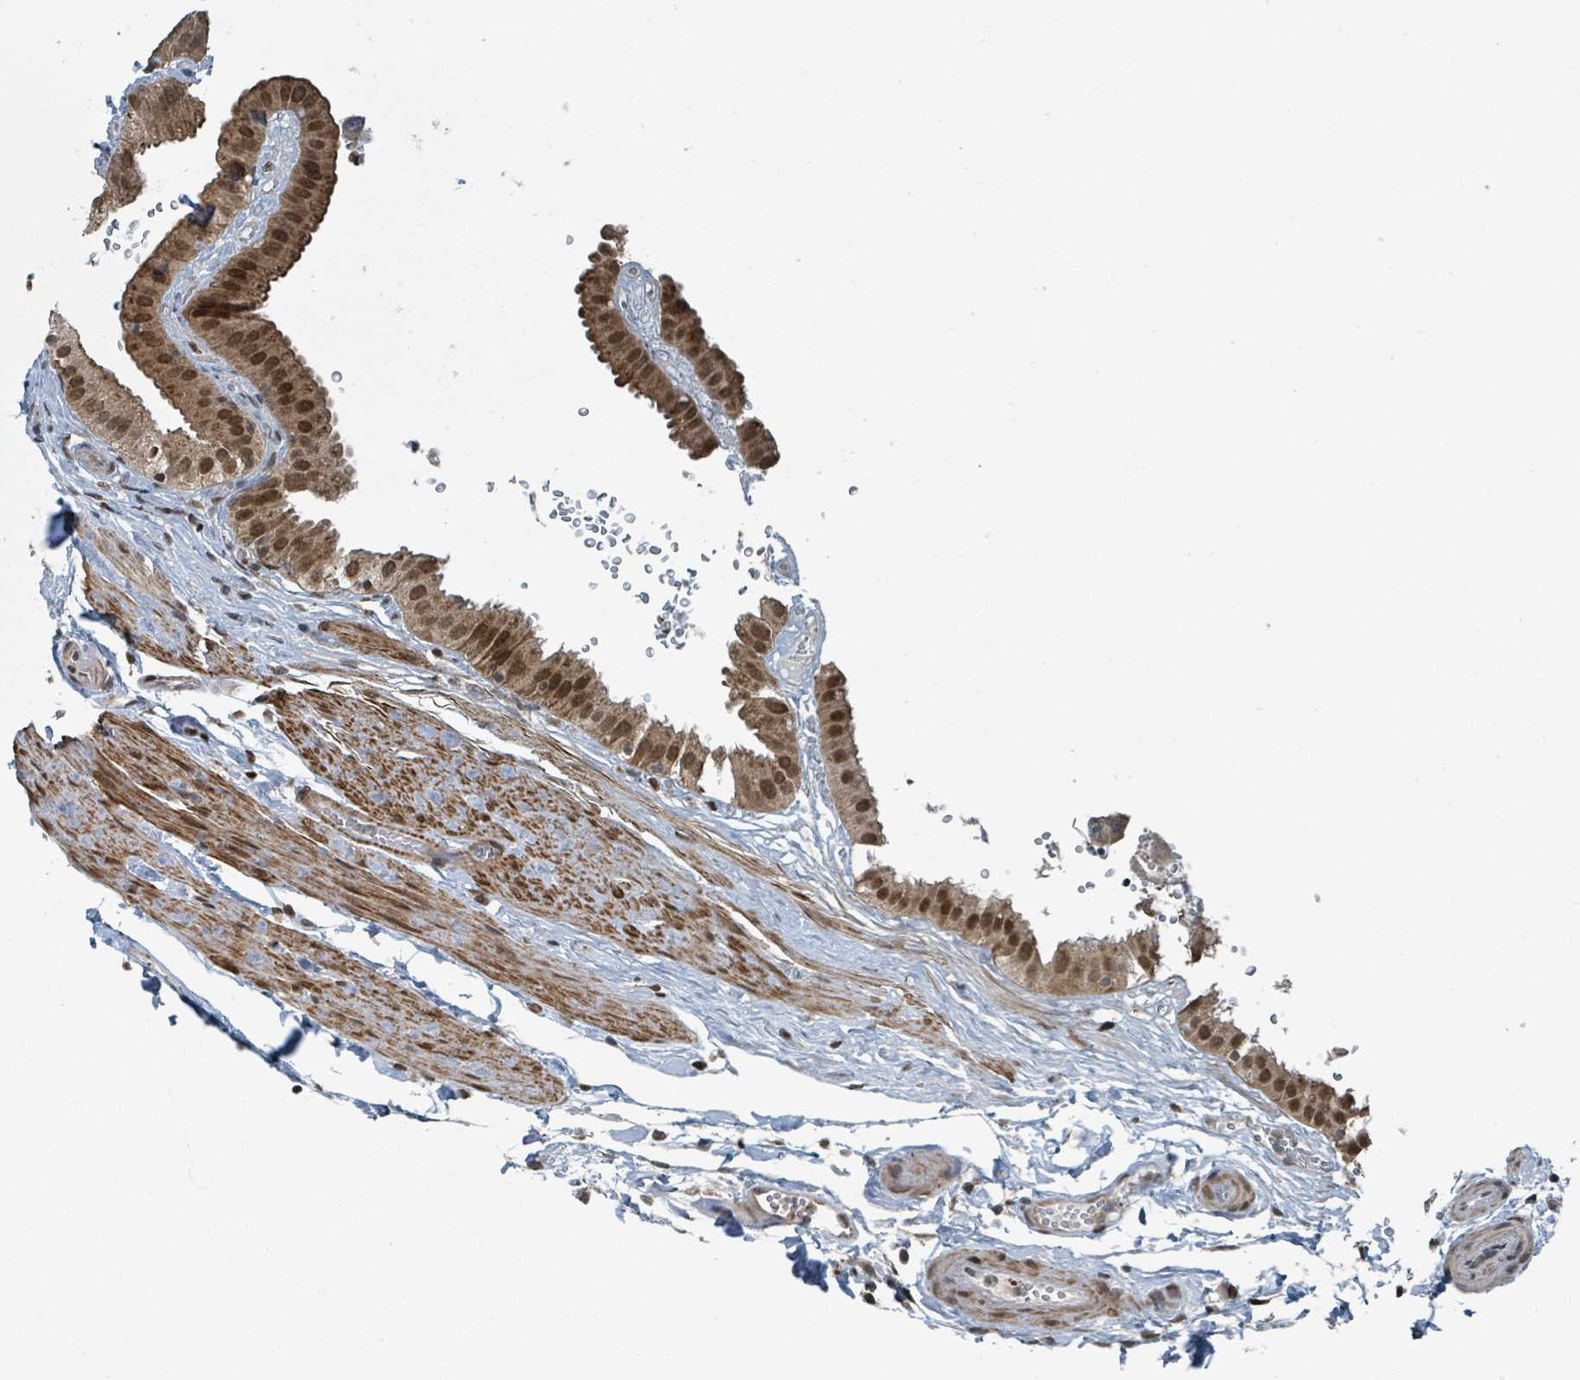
{"staining": {"intensity": "strong", "quantity": ">75%", "location": "cytoplasmic/membranous,nuclear"}, "tissue": "gallbladder", "cell_type": "Glandular cells", "image_type": "normal", "snomed": [{"axis": "morphology", "description": "Normal tissue, NOS"}, {"axis": "topography", "description": "Gallbladder"}], "caption": "Immunohistochemical staining of normal human gallbladder exhibits high levels of strong cytoplasmic/membranous,nuclear staining in approximately >75% of glandular cells.", "gene": "PHIP", "patient": {"sex": "female", "age": 61}}